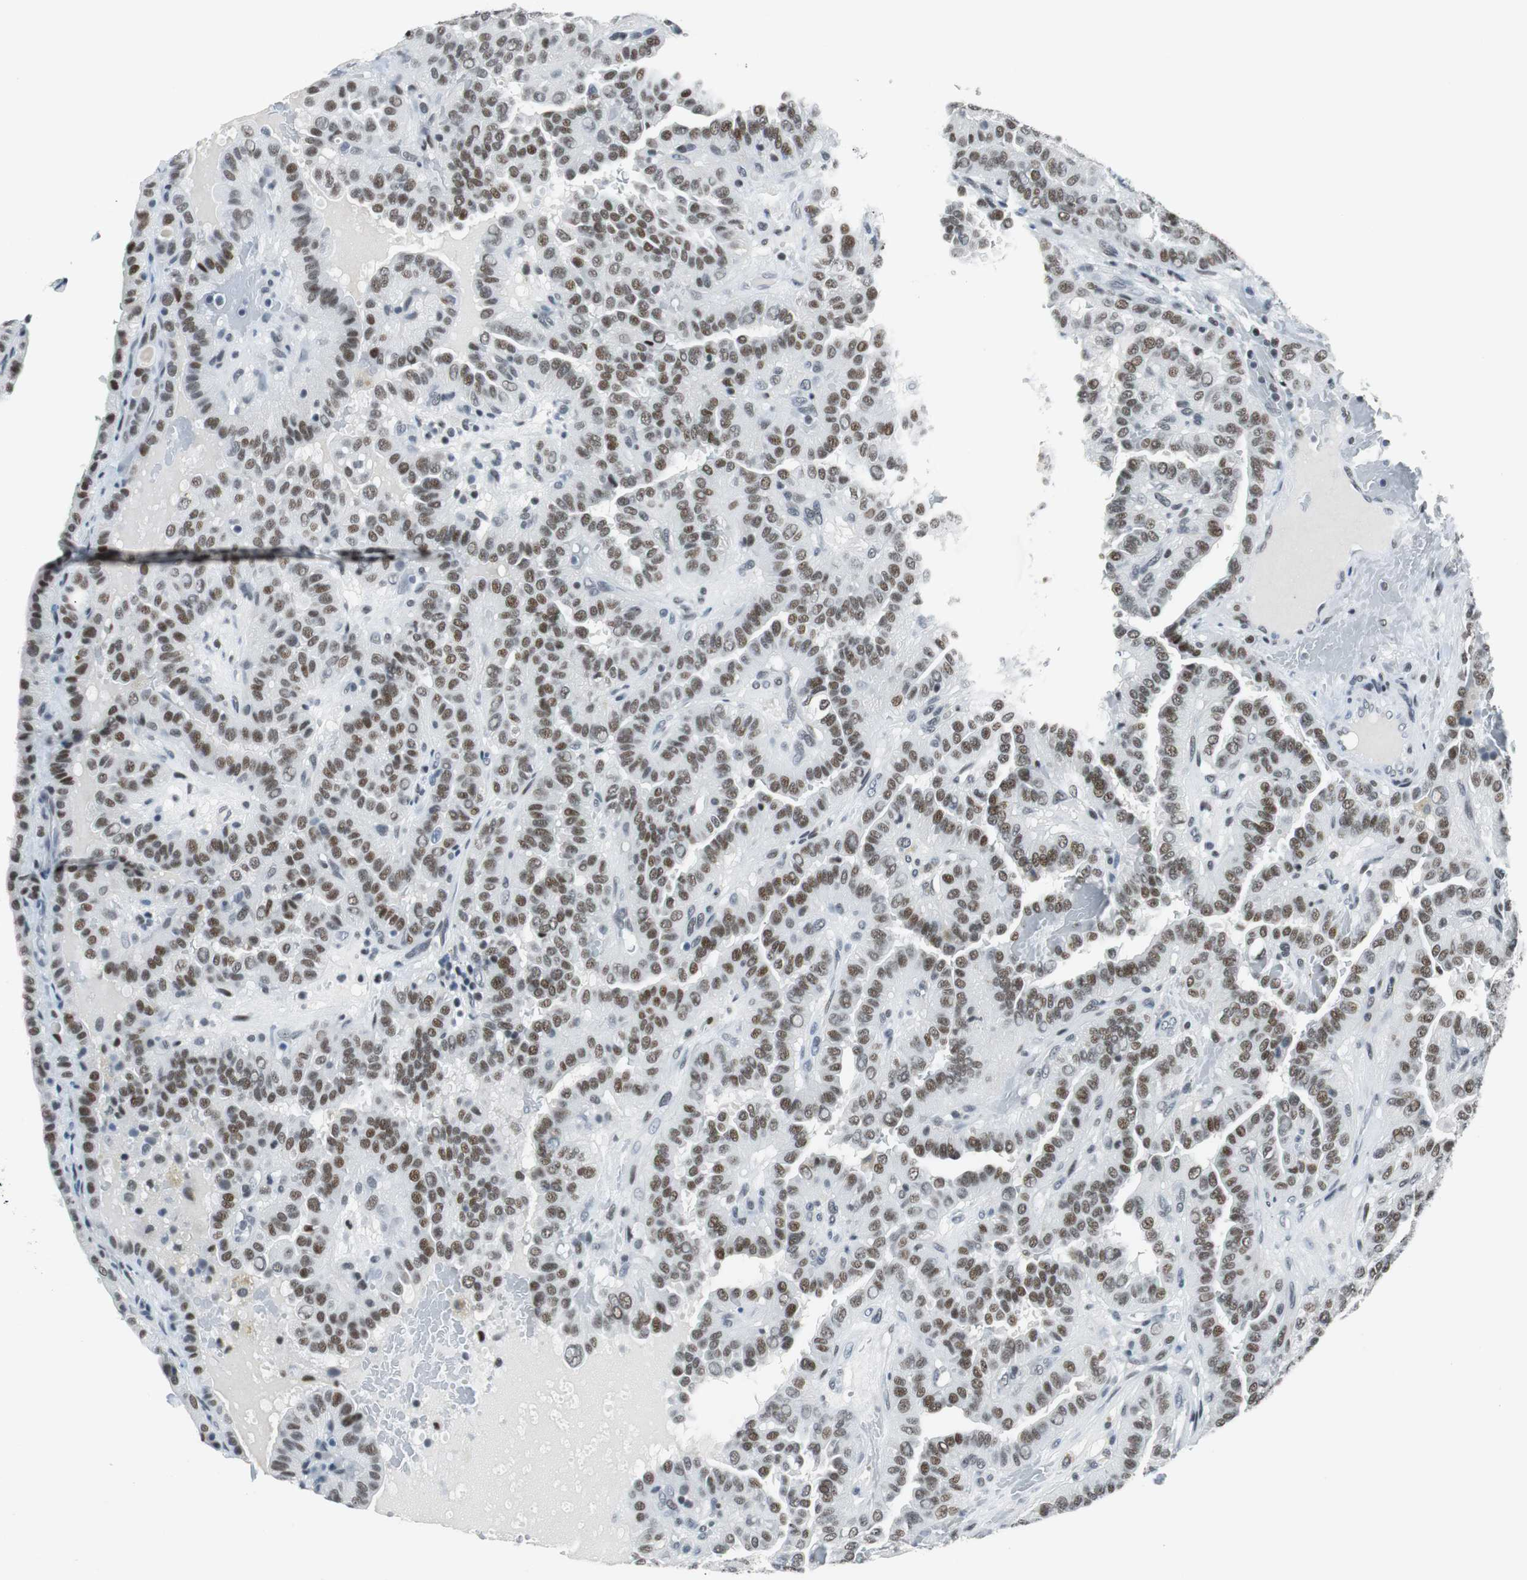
{"staining": {"intensity": "moderate", "quantity": ">75%", "location": "nuclear"}, "tissue": "thyroid cancer", "cell_type": "Tumor cells", "image_type": "cancer", "snomed": [{"axis": "morphology", "description": "Papillary adenocarcinoma, NOS"}, {"axis": "topography", "description": "Thyroid gland"}], "caption": "Human thyroid papillary adenocarcinoma stained for a protein (brown) shows moderate nuclear positive staining in approximately >75% of tumor cells.", "gene": "HDAC3", "patient": {"sex": "male", "age": 77}}